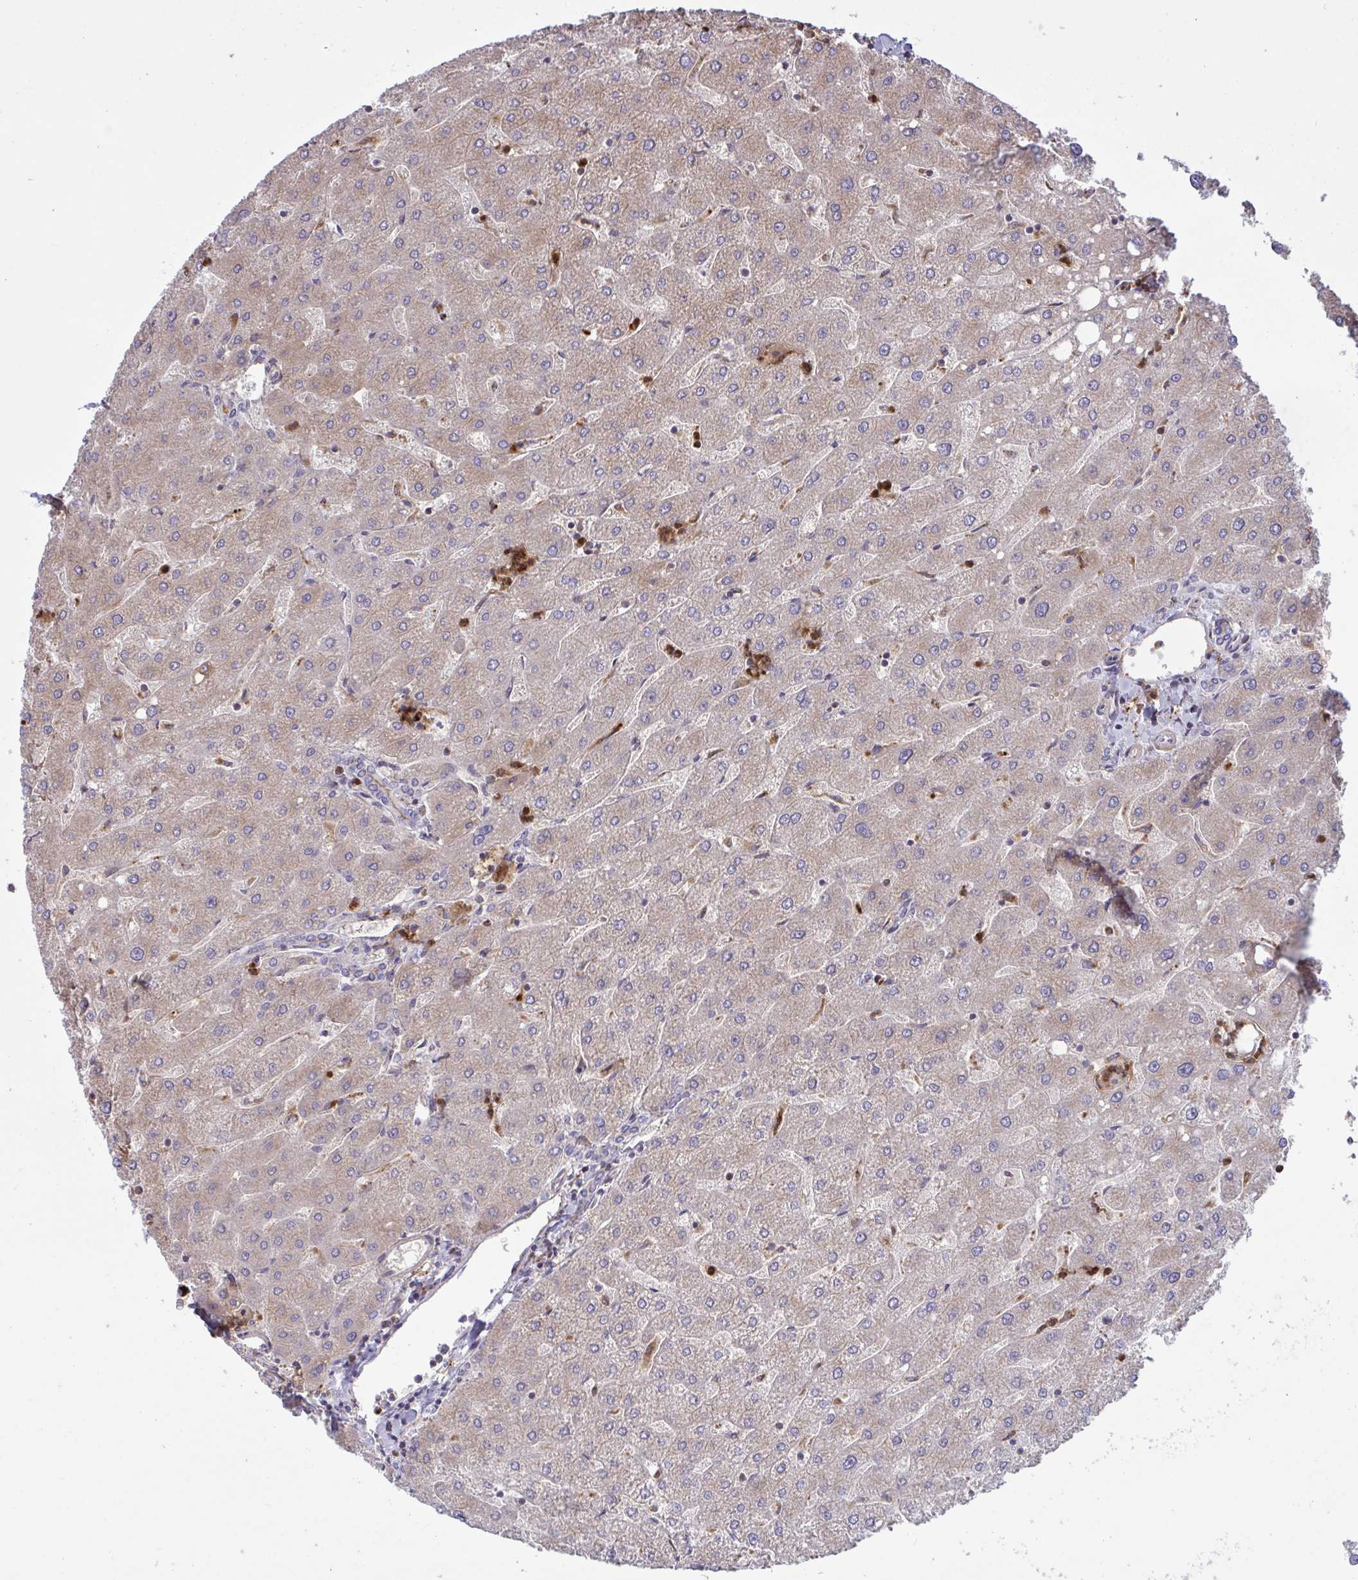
{"staining": {"intensity": "negative", "quantity": "none", "location": "none"}, "tissue": "liver", "cell_type": "Cholangiocytes", "image_type": "normal", "snomed": [{"axis": "morphology", "description": "Normal tissue, NOS"}, {"axis": "topography", "description": "Liver"}], "caption": "This micrograph is of benign liver stained with IHC to label a protein in brown with the nuclei are counter-stained blue. There is no positivity in cholangiocytes. (DAB (3,3'-diaminobenzidine) immunohistochemistry, high magnification).", "gene": "IL1R1", "patient": {"sex": "male", "age": 67}}